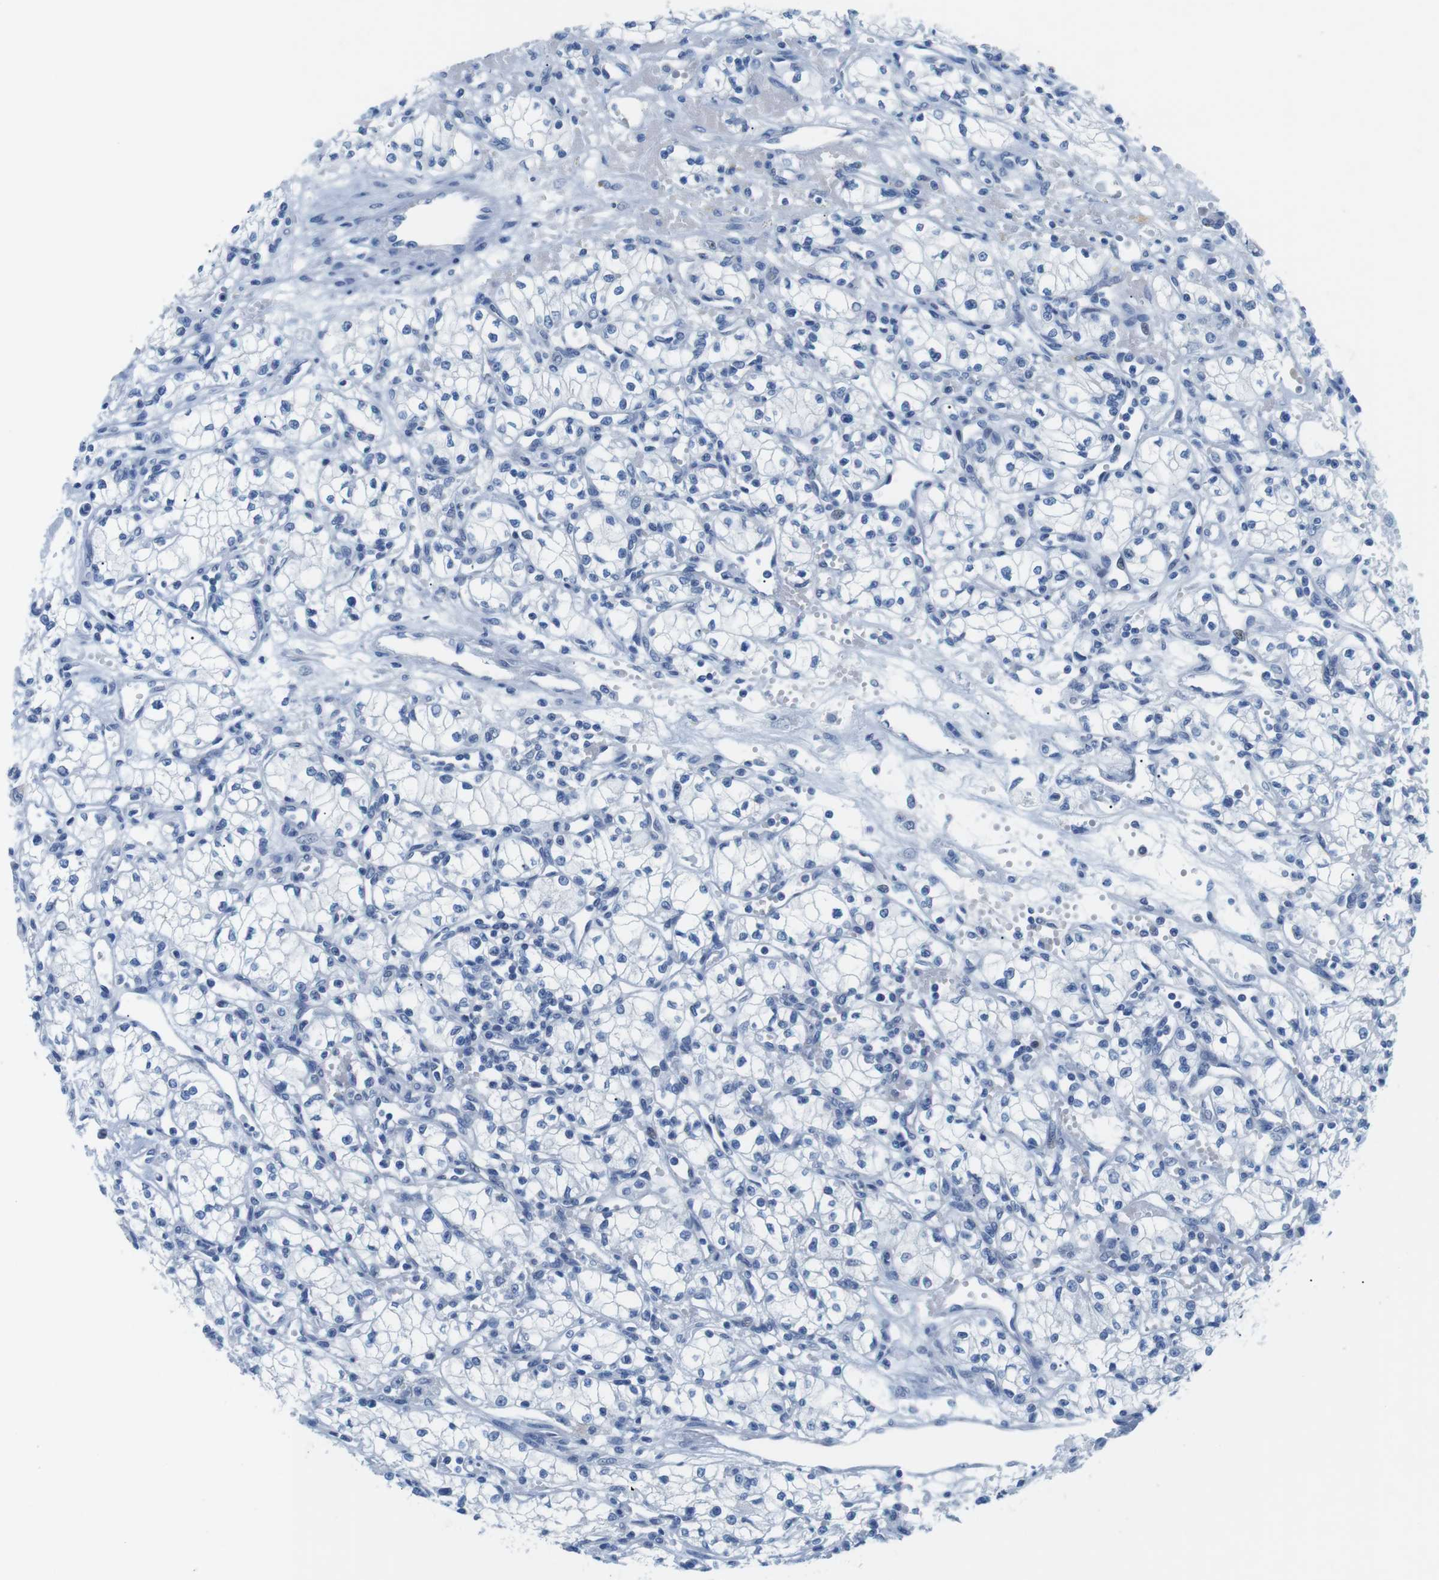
{"staining": {"intensity": "negative", "quantity": "none", "location": "none"}, "tissue": "renal cancer", "cell_type": "Tumor cells", "image_type": "cancer", "snomed": [{"axis": "morphology", "description": "Normal tissue, NOS"}, {"axis": "morphology", "description": "Adenocarcinoma, NOS"}, {"axis": "topography", "description": "Kidney"}], "caption": "Immunohistochemistry (IHC) of renal cancer (adenocarcinoma) shows no expression in tumor cells. (DAB immunohistochemistry visualized using brightfield microscopy, high magnification).", "gene": "MUC2", "patient": {"sex": "male", "age": 59}}